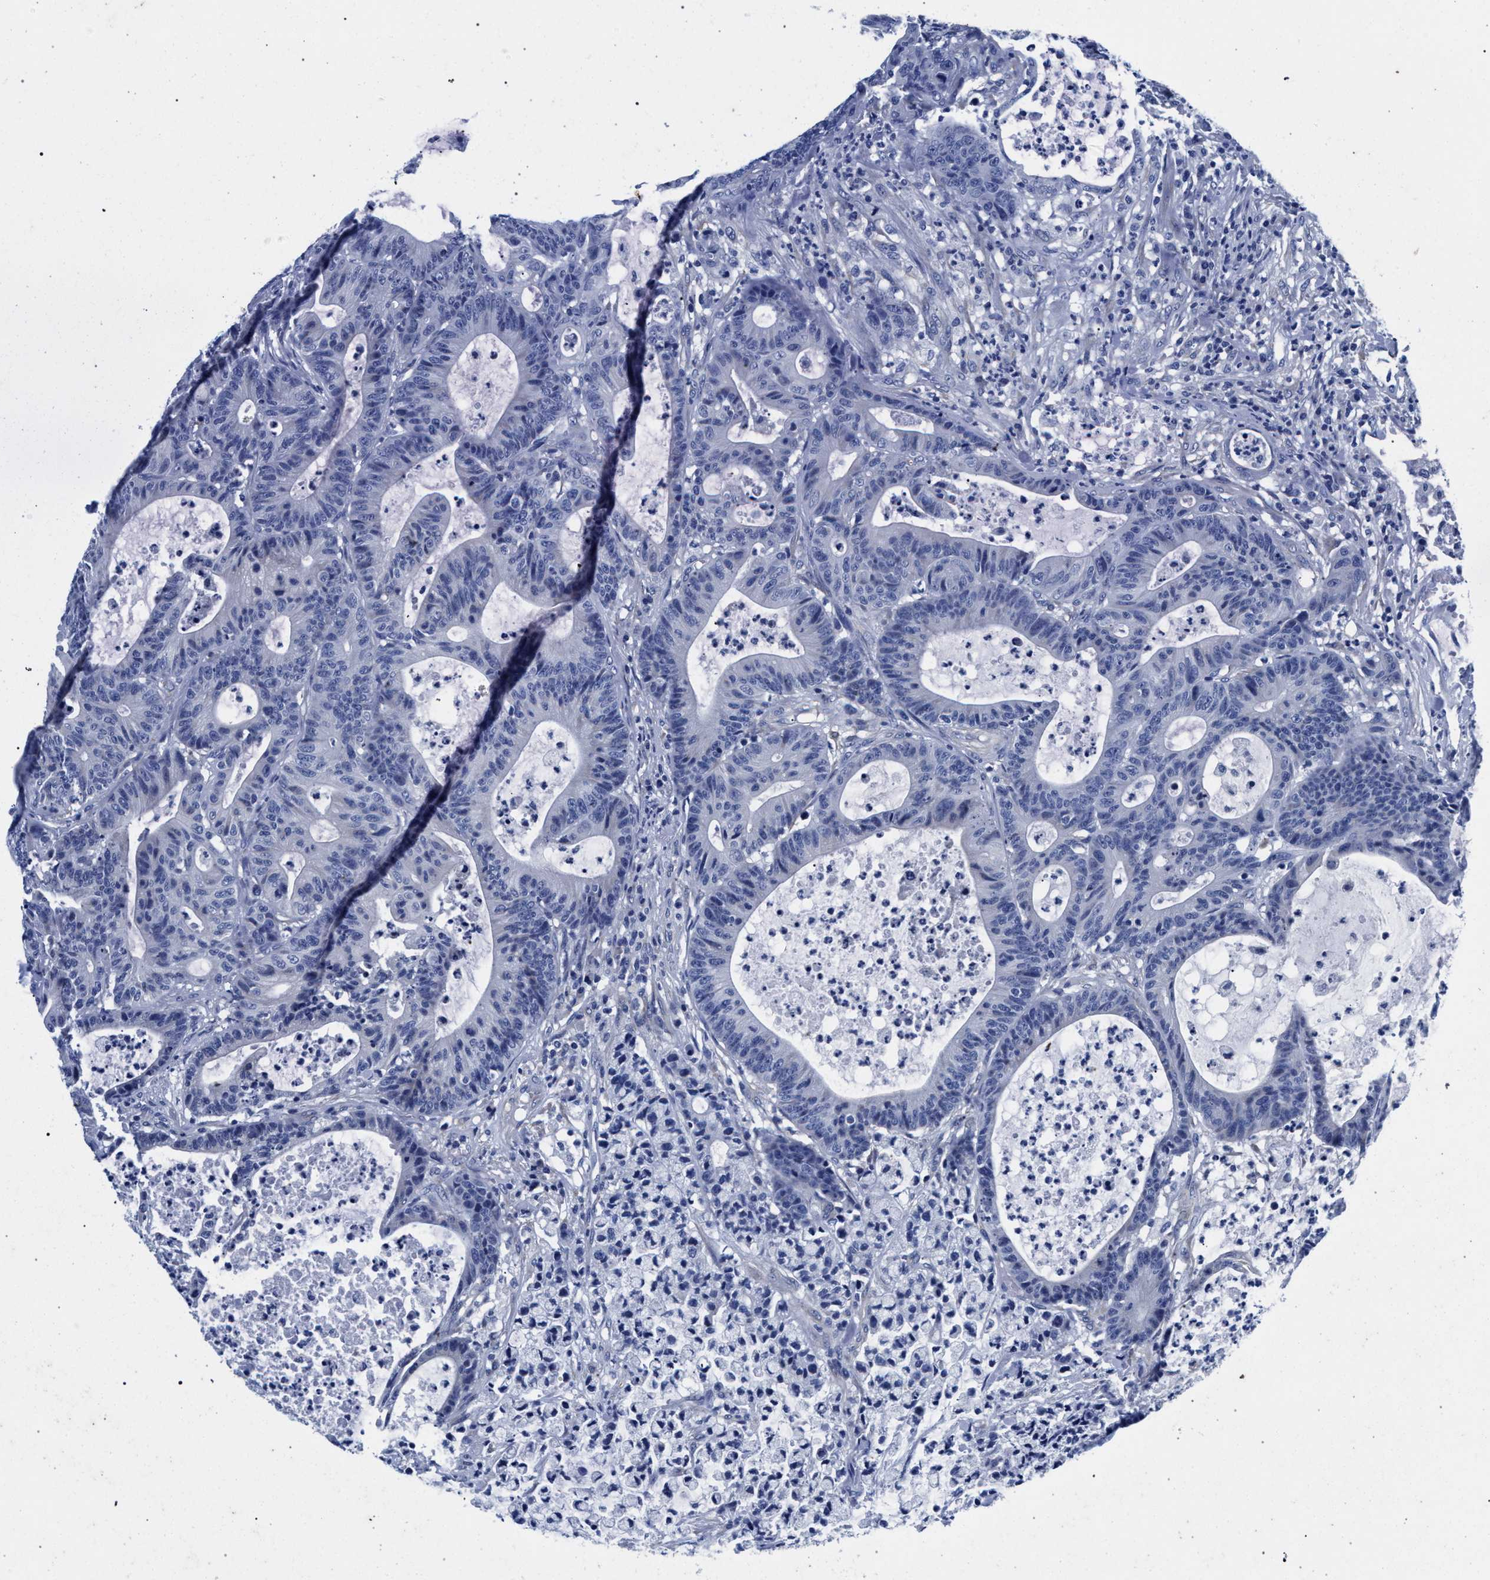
{"staining": {"intensity": "negative", "quantity": "none", "location": "none"}, "tissue": "colorectal cancer", "cell_type": "Tumor cells", "image_type": "cancer", "snomed": [{"axis": "morphology", "description": "Adenocarcinoma, NOS"}, {"axis": "topography", "description": "Colon"}], "caption": "Immunohistochemistry of colorectal cancer displays no staining in tumor cells.", "gene": "AKAP4", "patient": {"sex": "female", "age": 84}}